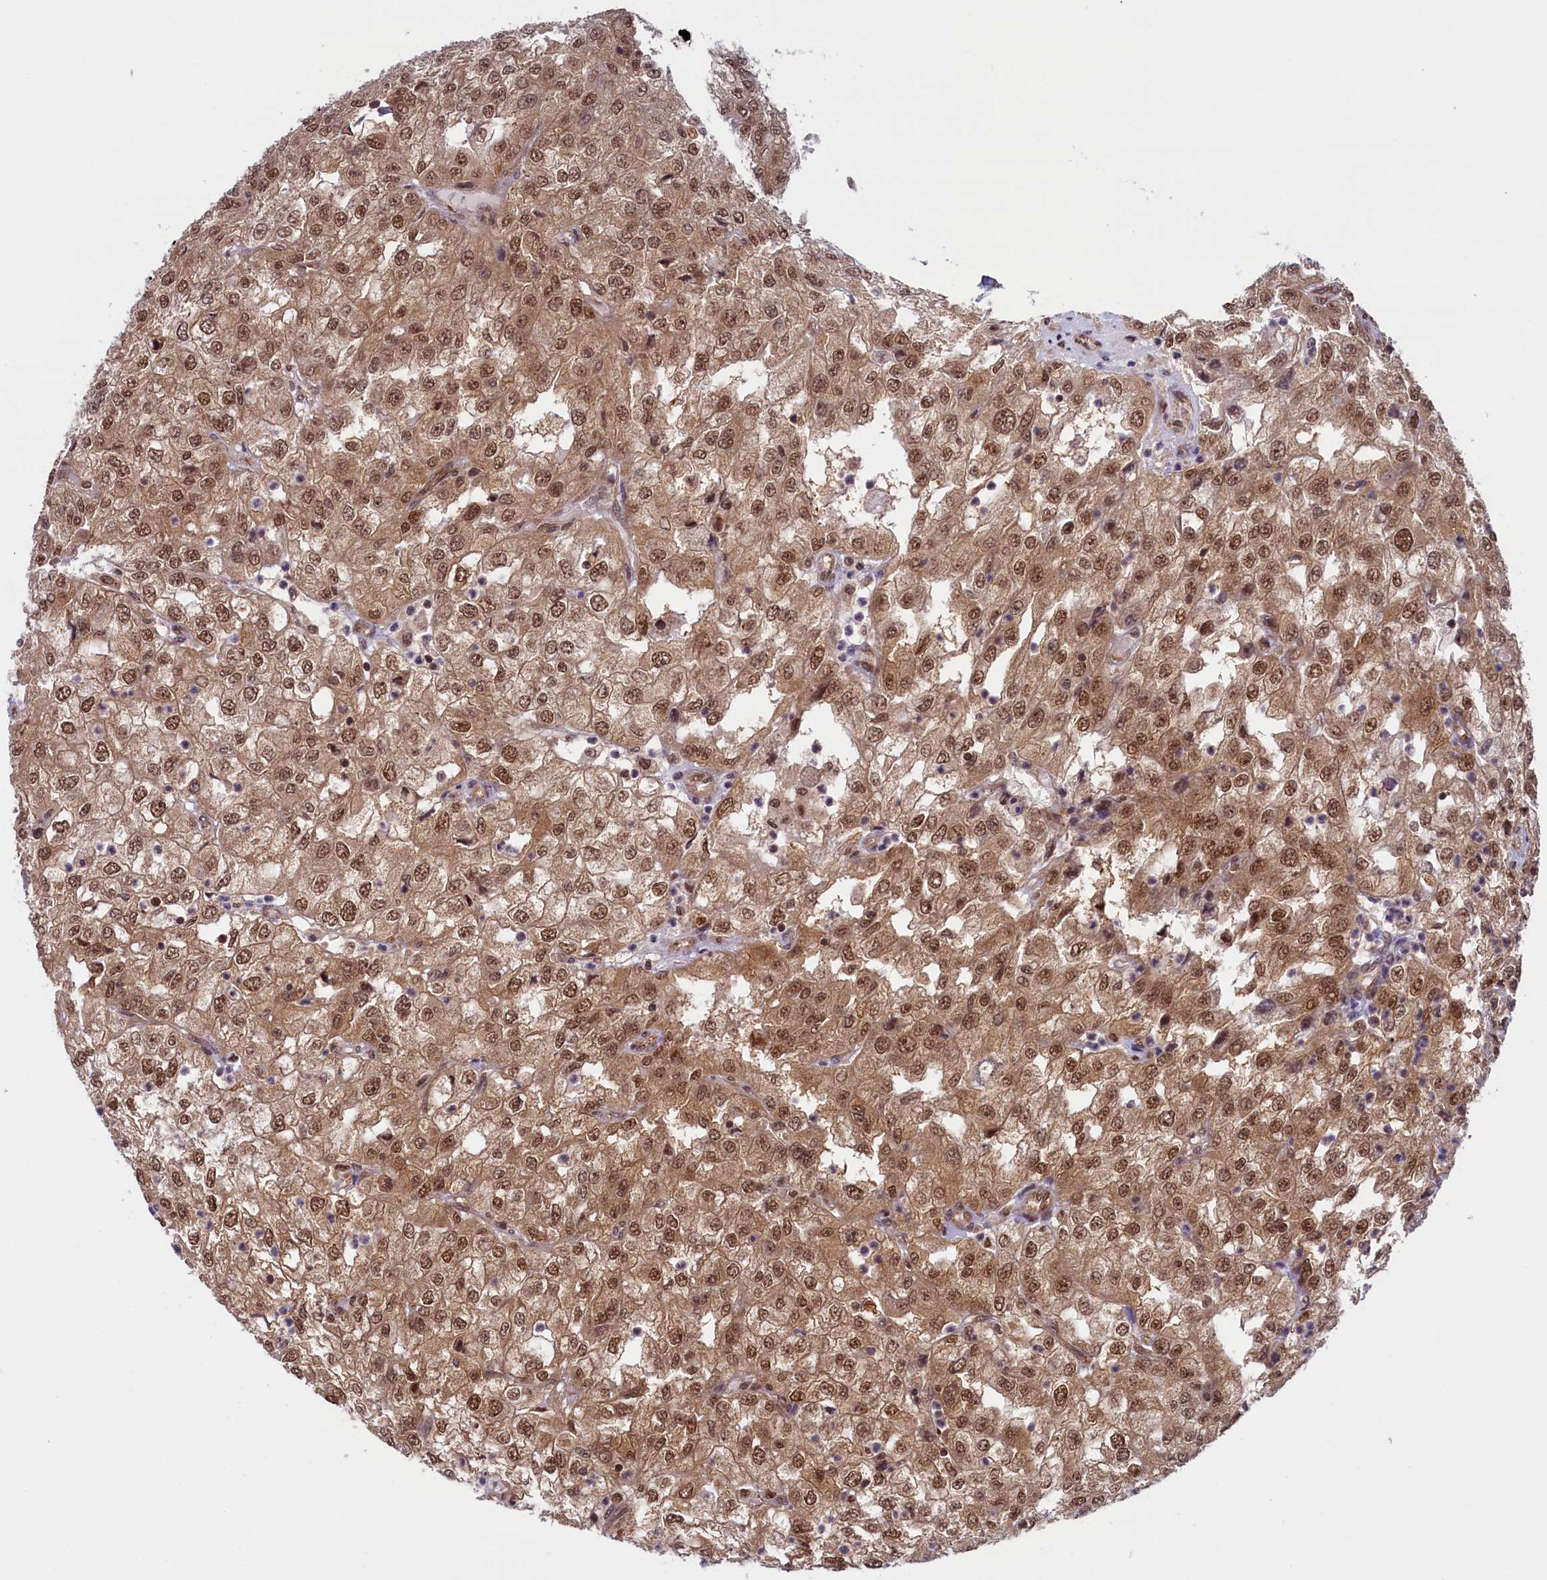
{"staining": {"intensity": "moderate", "quantity": ">75%", "location": "cytoplasmic/membranous,nuclear"}, "tissue": "renal cancer", "cell_type": "Tumor cells", "image_type": "cancer", "snomed": [{"axis": "morphology", "description": "Adenocarcinoma, NOS"}, {"axis": "topography", "description": "Kidney"}], "caption": "Adenocarcinoma (renal) was stained to show a protein in brown. There is medium levels of moderate cytoplasmic/membranous and nuclear expression in approximately >75% of tumor cells. Ihc stains the protein in brown and the nuclei are stained blue.", "gene": "SLC7A6OS", "patient": {"sex": "female", "age": 54}}